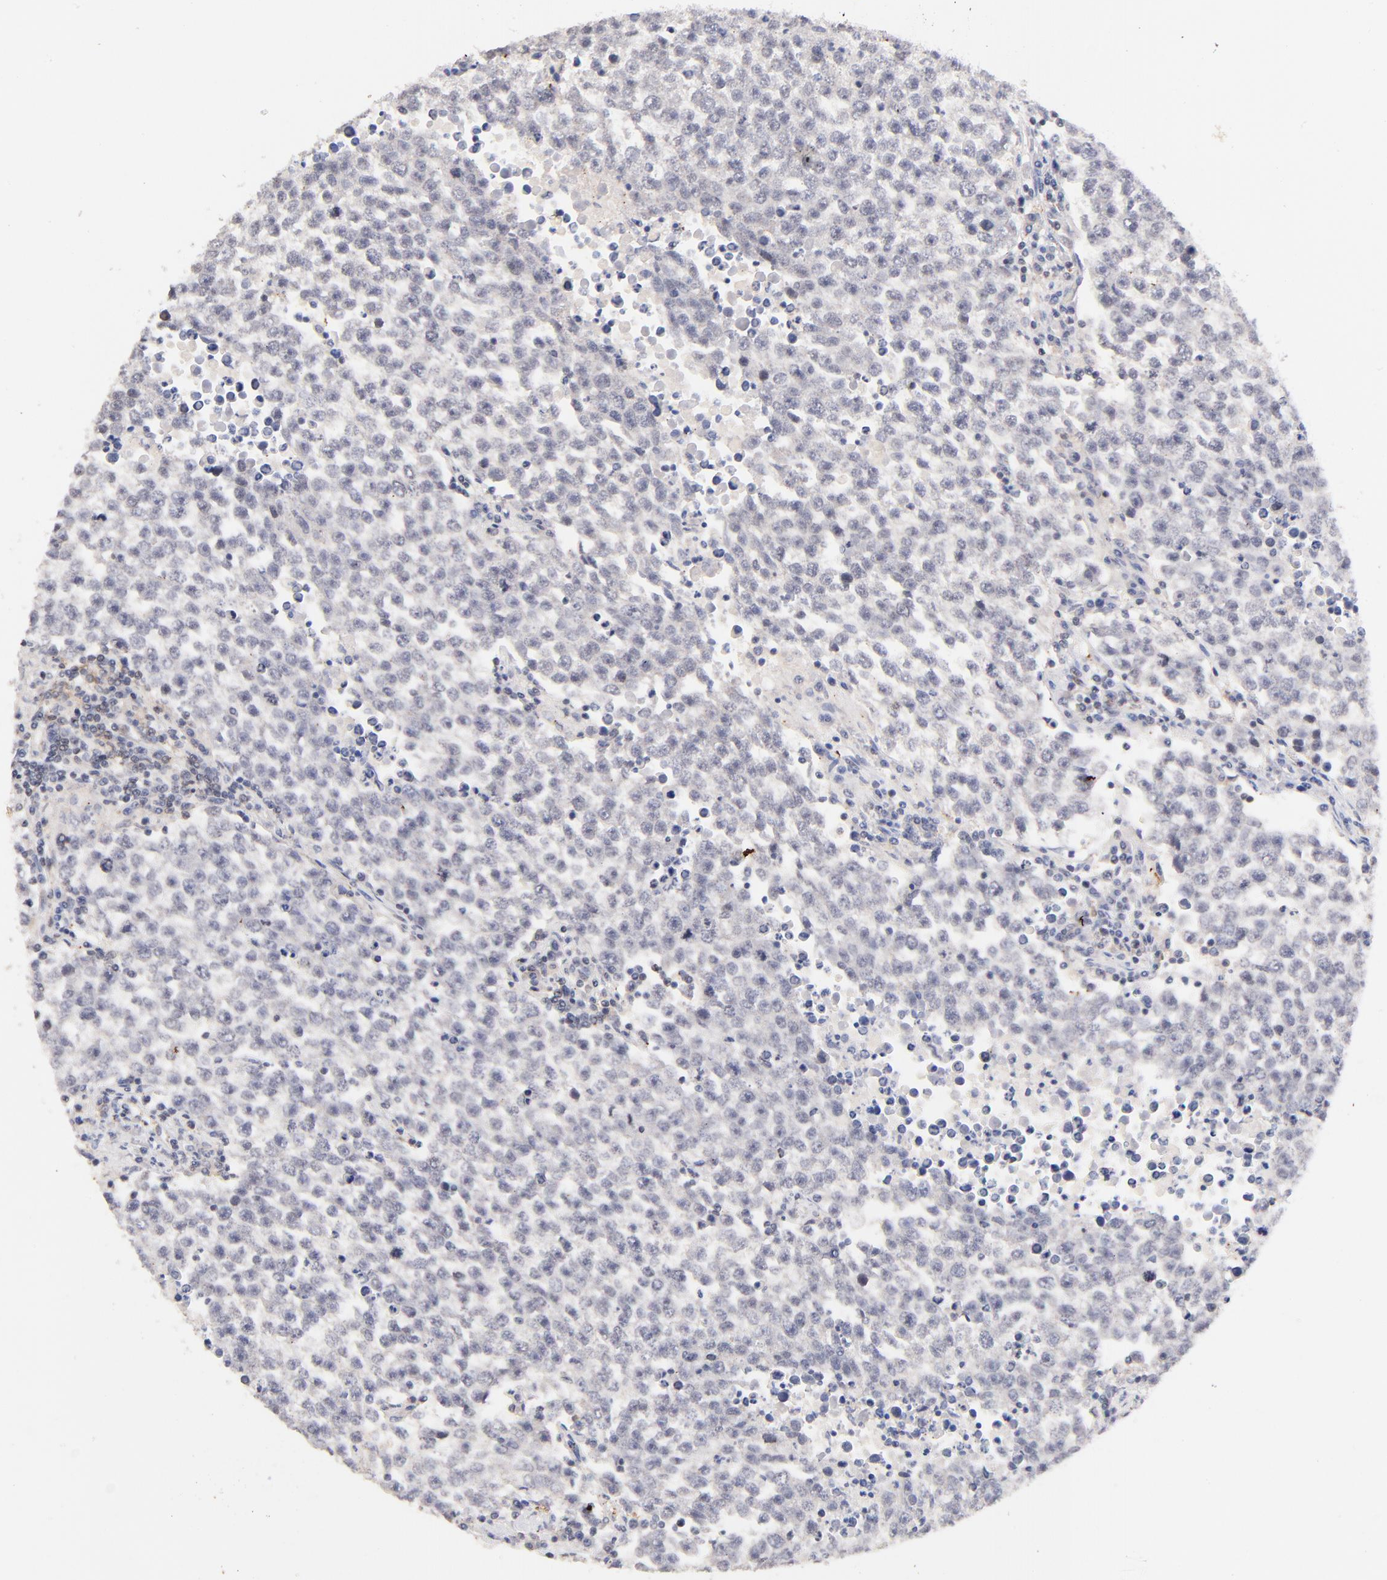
{"staining": {"intensity": "negative", "quantity": "none", "location": "none"}, "tissue": "testis cancer", "cell_type": "Tumor cells", "image_type": "cancer", "snomed": [{"axis": "morphology", "description": "Seminoma, NOS"}, {"axis": "topography", "description": "Testis"}], "caption": "An immunohistochemistry histopathology image of testis seminoma is shown. There is no staining in tumor cells of testis seminoma.", "gene": "ZFP92", "patient": {"sex": "male", "age": 36}}